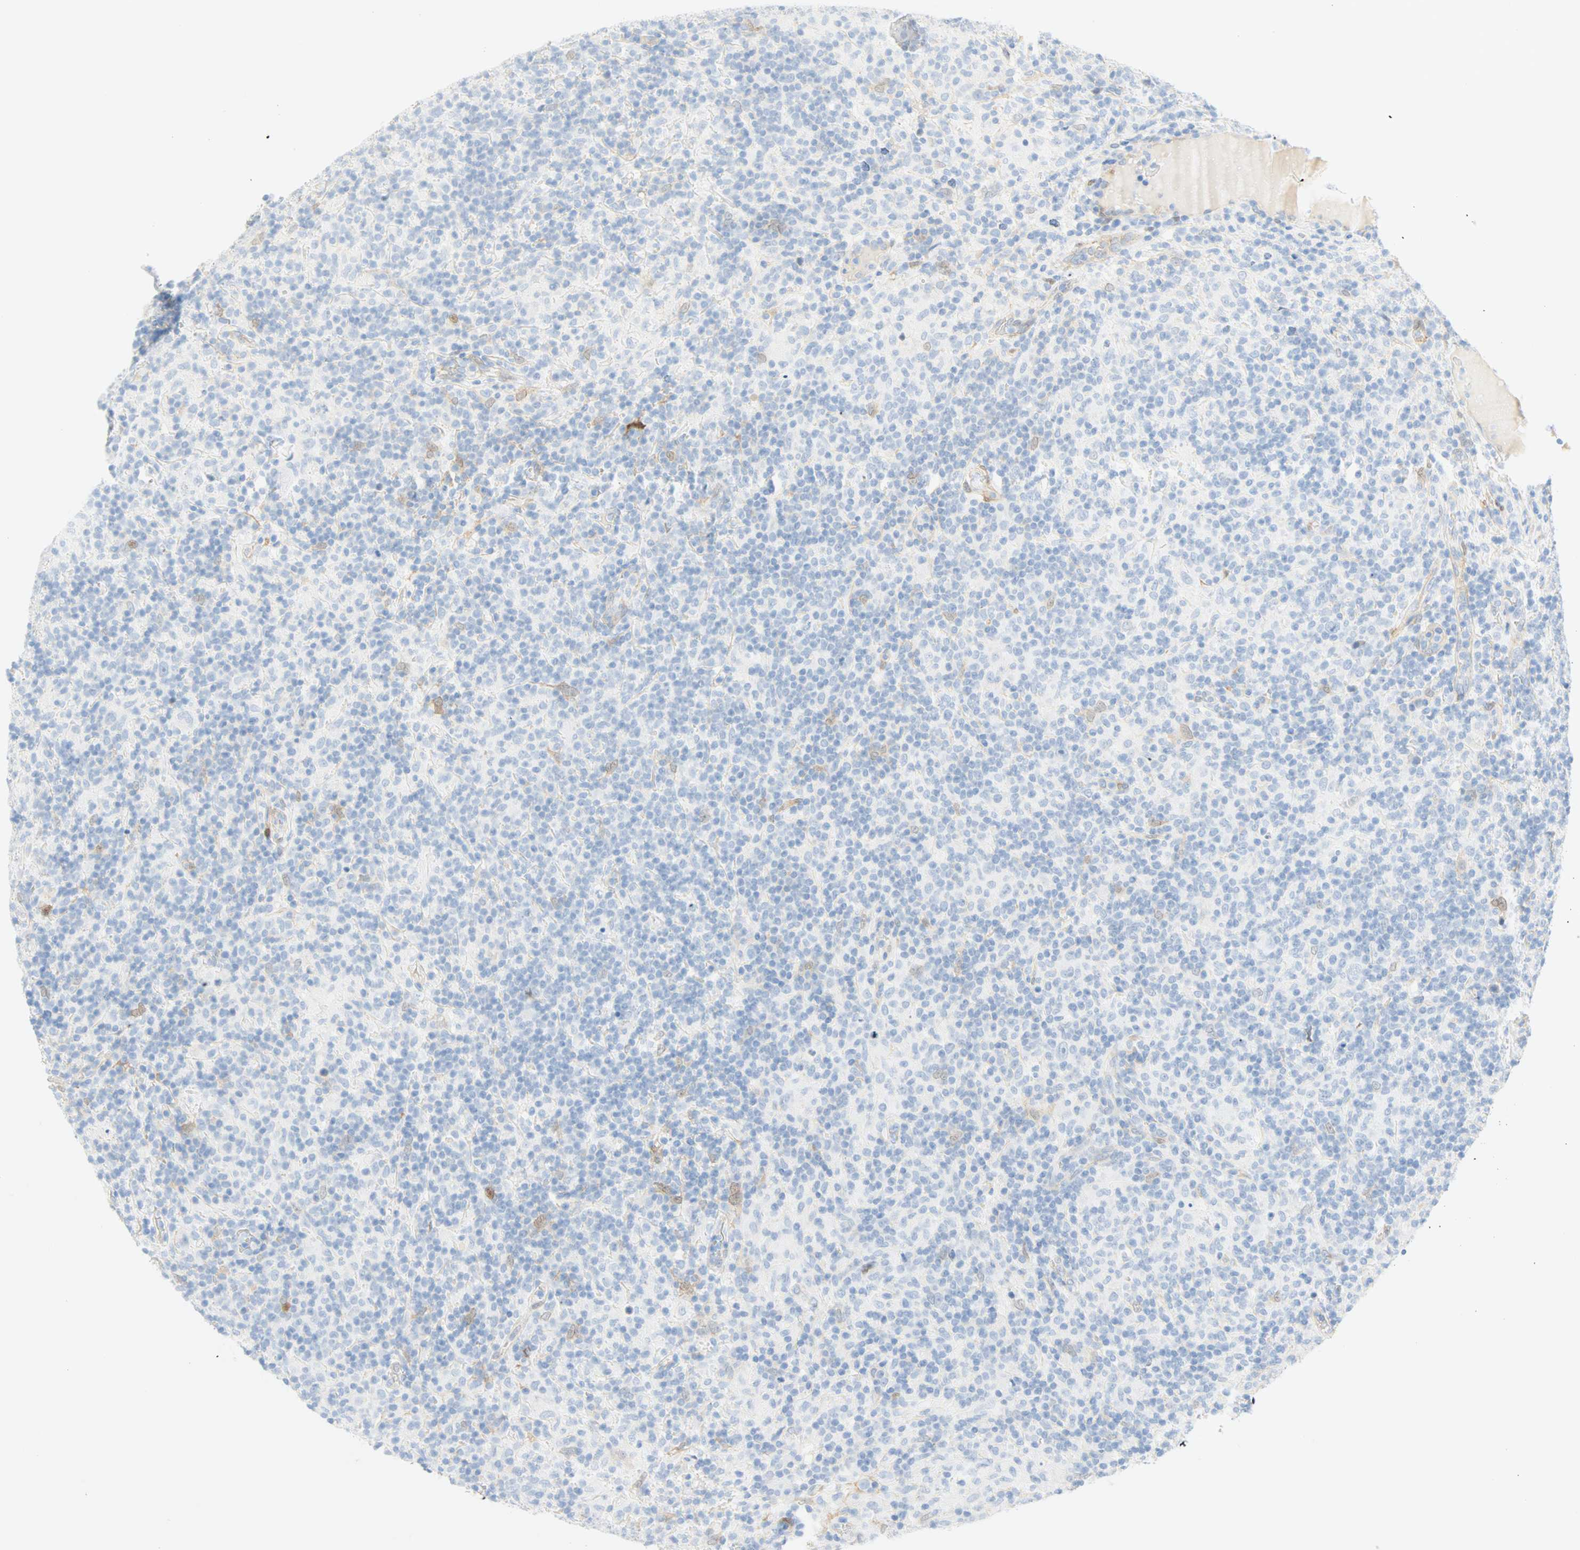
{"staining": {"intensity": "negative", "quantity": "none", "location": "none"}, "tissue": "lymphoma", "cell_type": "Tumor cells", "image_type": "cancer", "snomed": [{"axis": "morphology", "description": "Hodgkin's disease, NOS"}, {"axis": "topography", "description": "Lymph node"}], "caption": "This micrograph is of lymphoma stained with immunohistochemistry (IHC) to label a protein in brown with the nuclei are counter-stained blue. There is no expression in tumor cells.", "gene": "SELENBP1", "patient": {"sex": "male", "age": 70}}